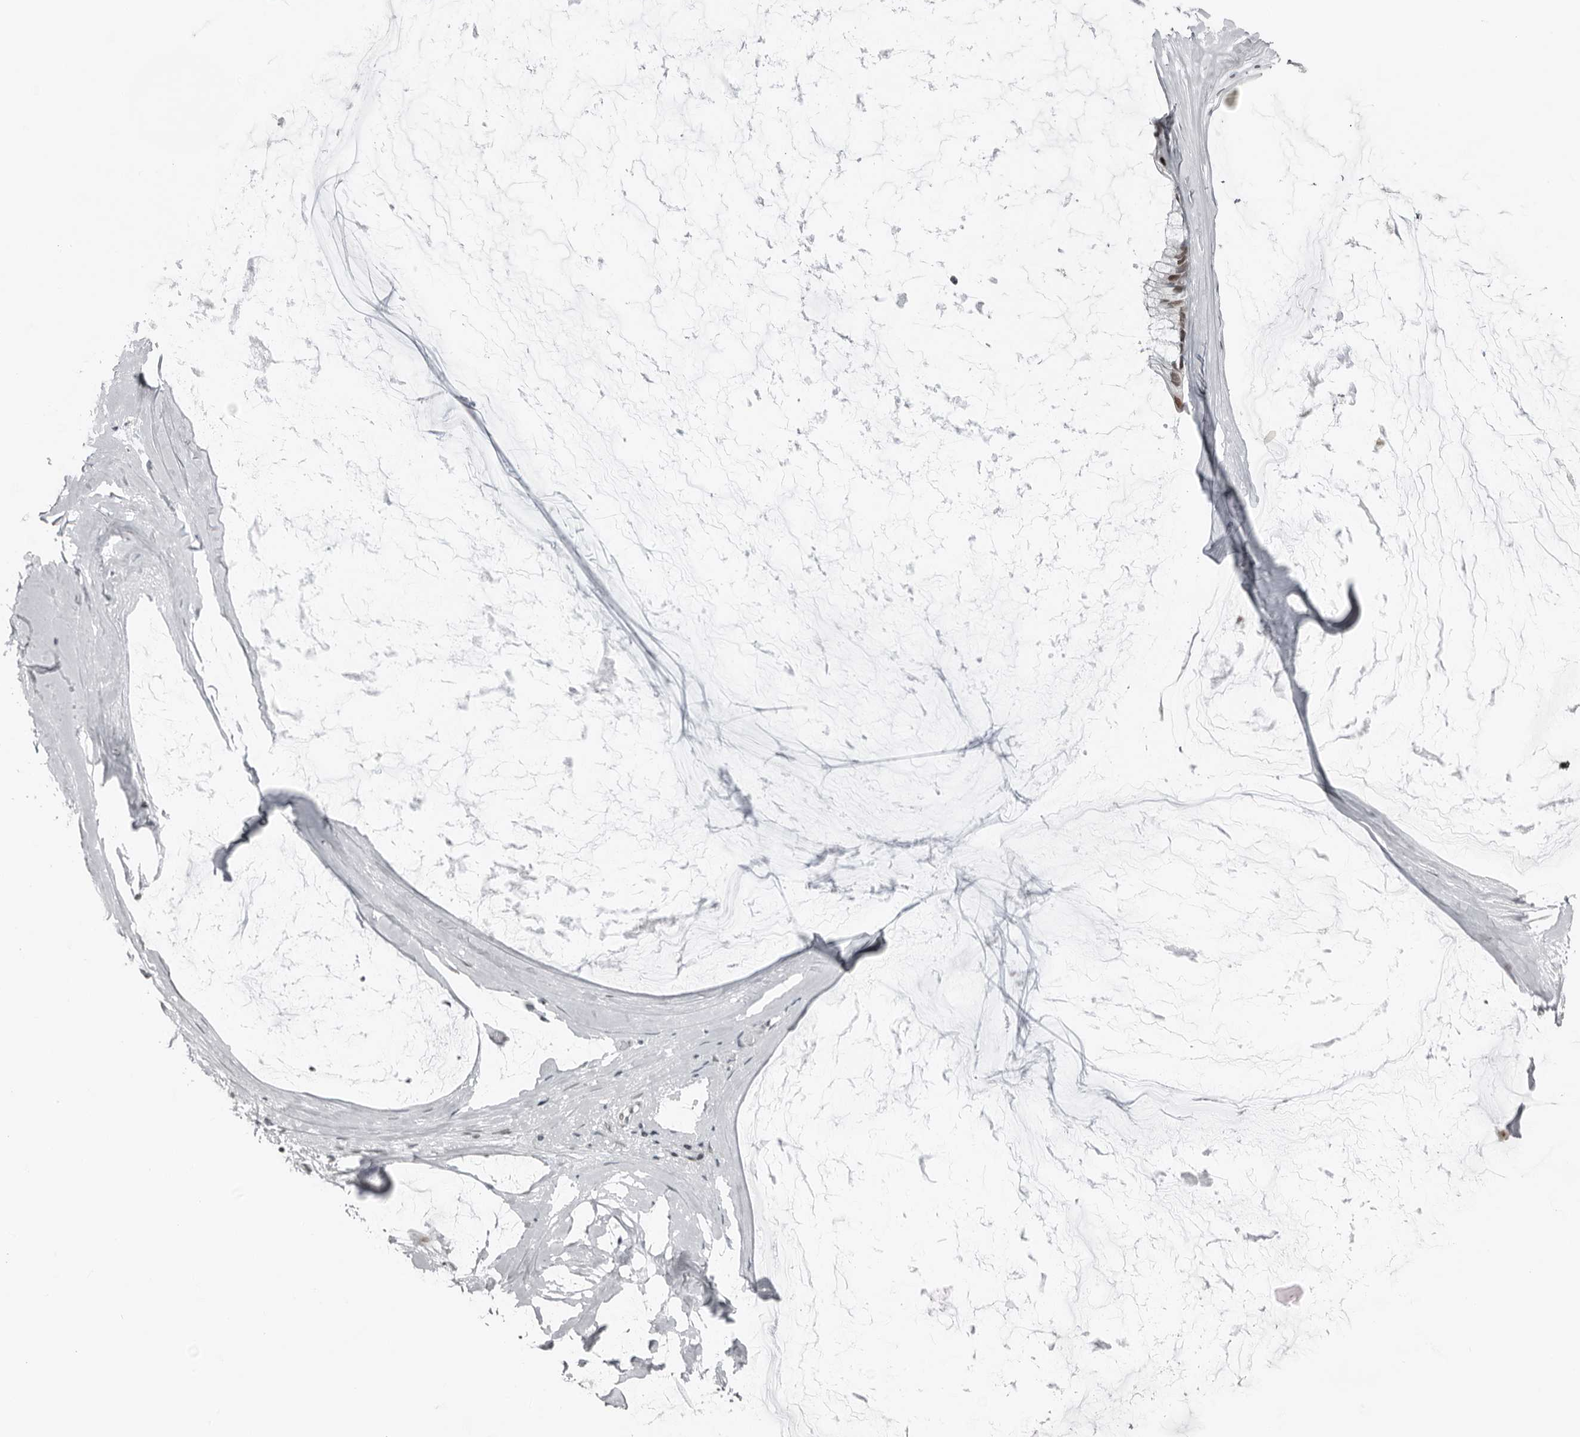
{"staining": {"intensity": "moderate", "quantity": "<25%", "location": "nuclear"}, "tissue": "ovarian cancer", "cell_type": "Tumor cells", "image_type": "cancer", "snomed": [{"axis": "morphology", "description": "Cystadenocarcinoma, mucinous, NOS"}, {"axis": "topography", "description": "Ovary"}], "caption": "This is a micrograph of immunohistochemistry (IHC) staining of ovarian cancer (mucinous cystadenocarcinoma), which shows moderate staining in the nuclear of tumor cells.", "gene": "PPP1R42", "patient": {"sex": "female", "age": 39}}